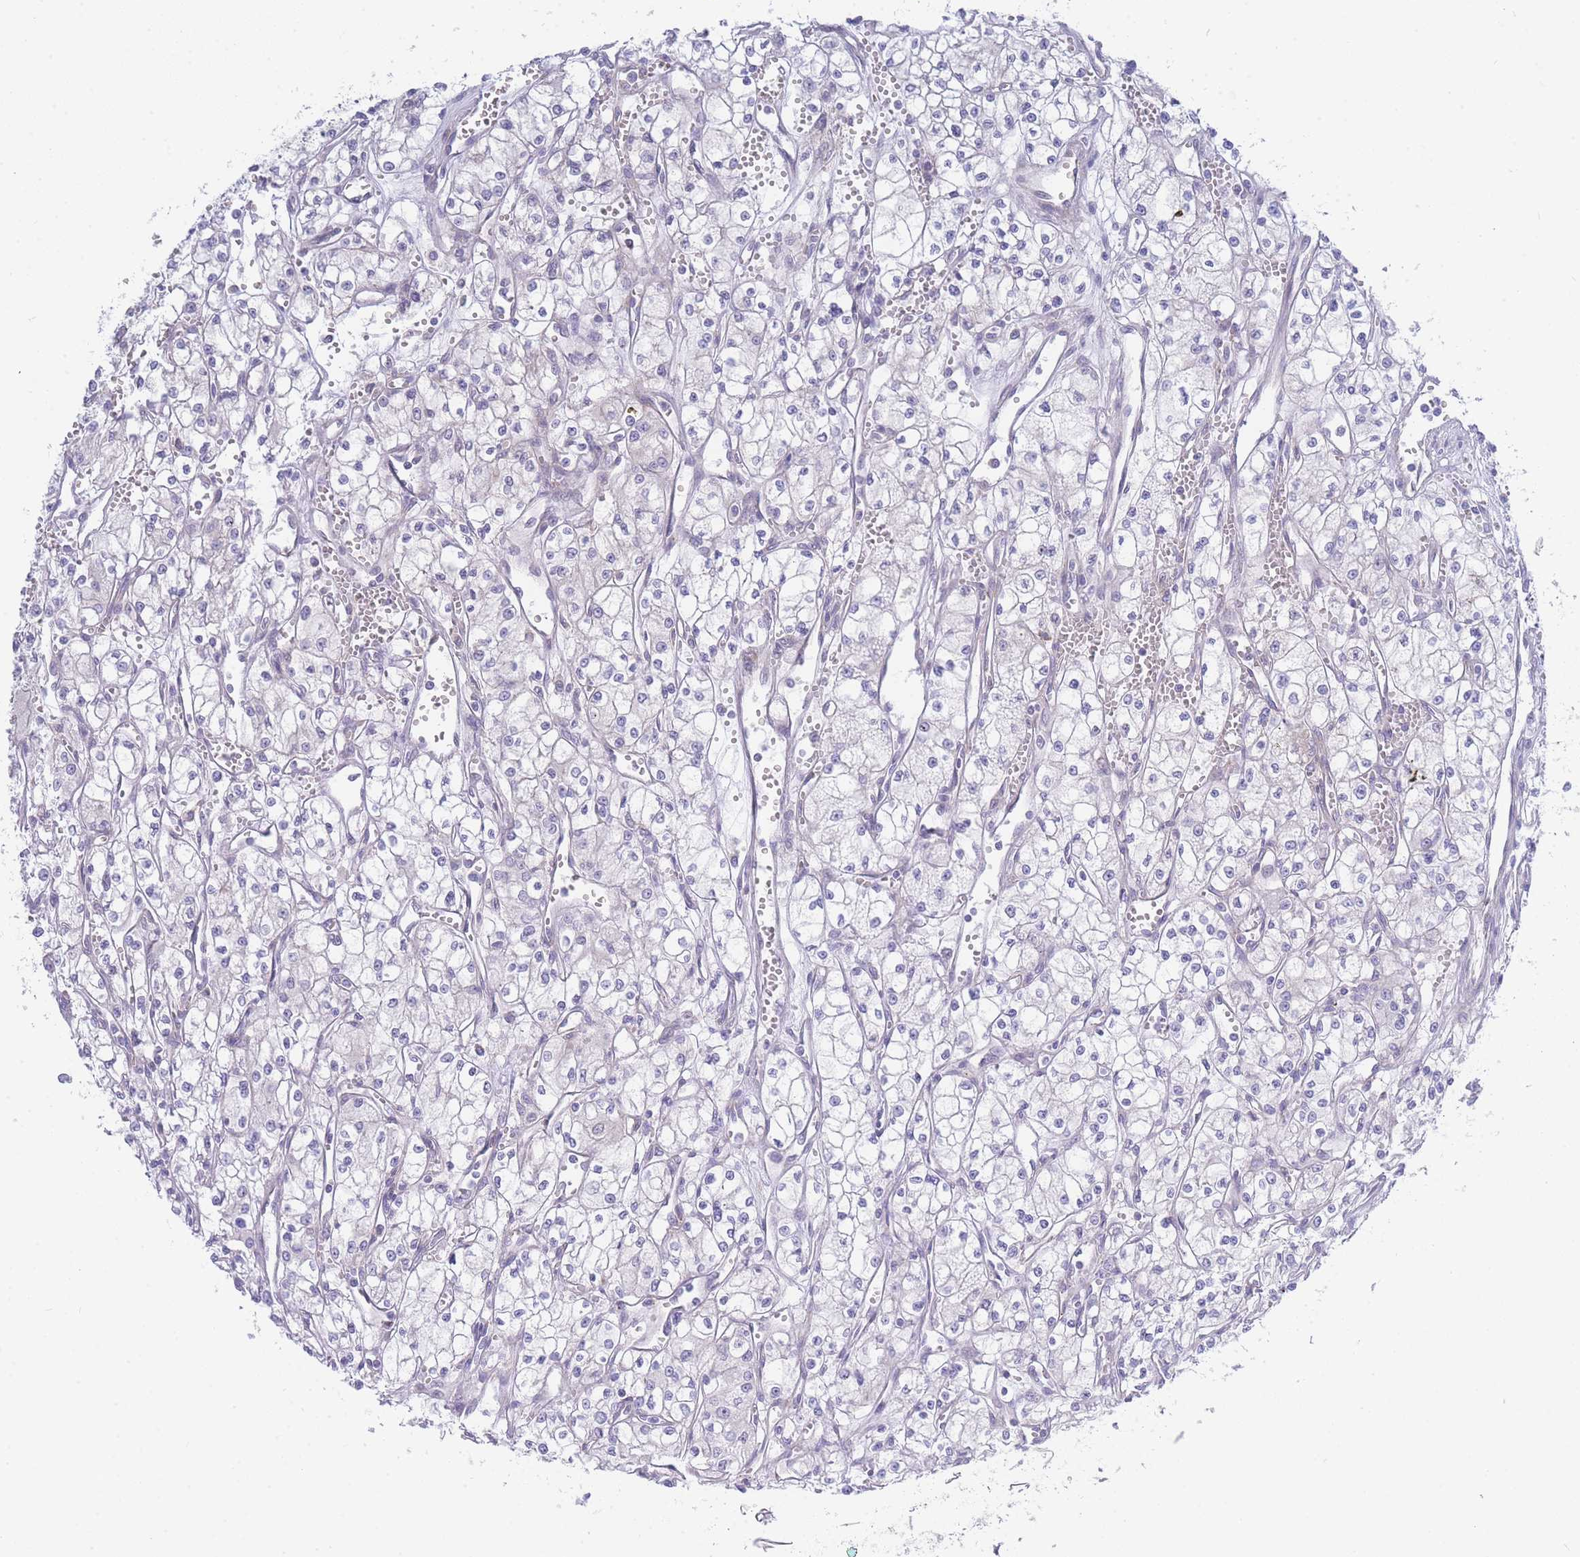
{"staining": {"intensity": "negative", "quantity": "none", "location": "none"}, "tissue": "renal cancer", "cell_type": "Tumor cells", "image_type": "cancer", "snomed": [{"axis": "morphology", "description": "Adenocarcinoma, NOS"}, {"axis": "topography", "description": "Kidney"}], "caption": "Tumor cells are negative for protein expression in human adenocarcinoma (renal).", "gene": "ZNF510", "patient": {"sex": "male", "age": 59}}